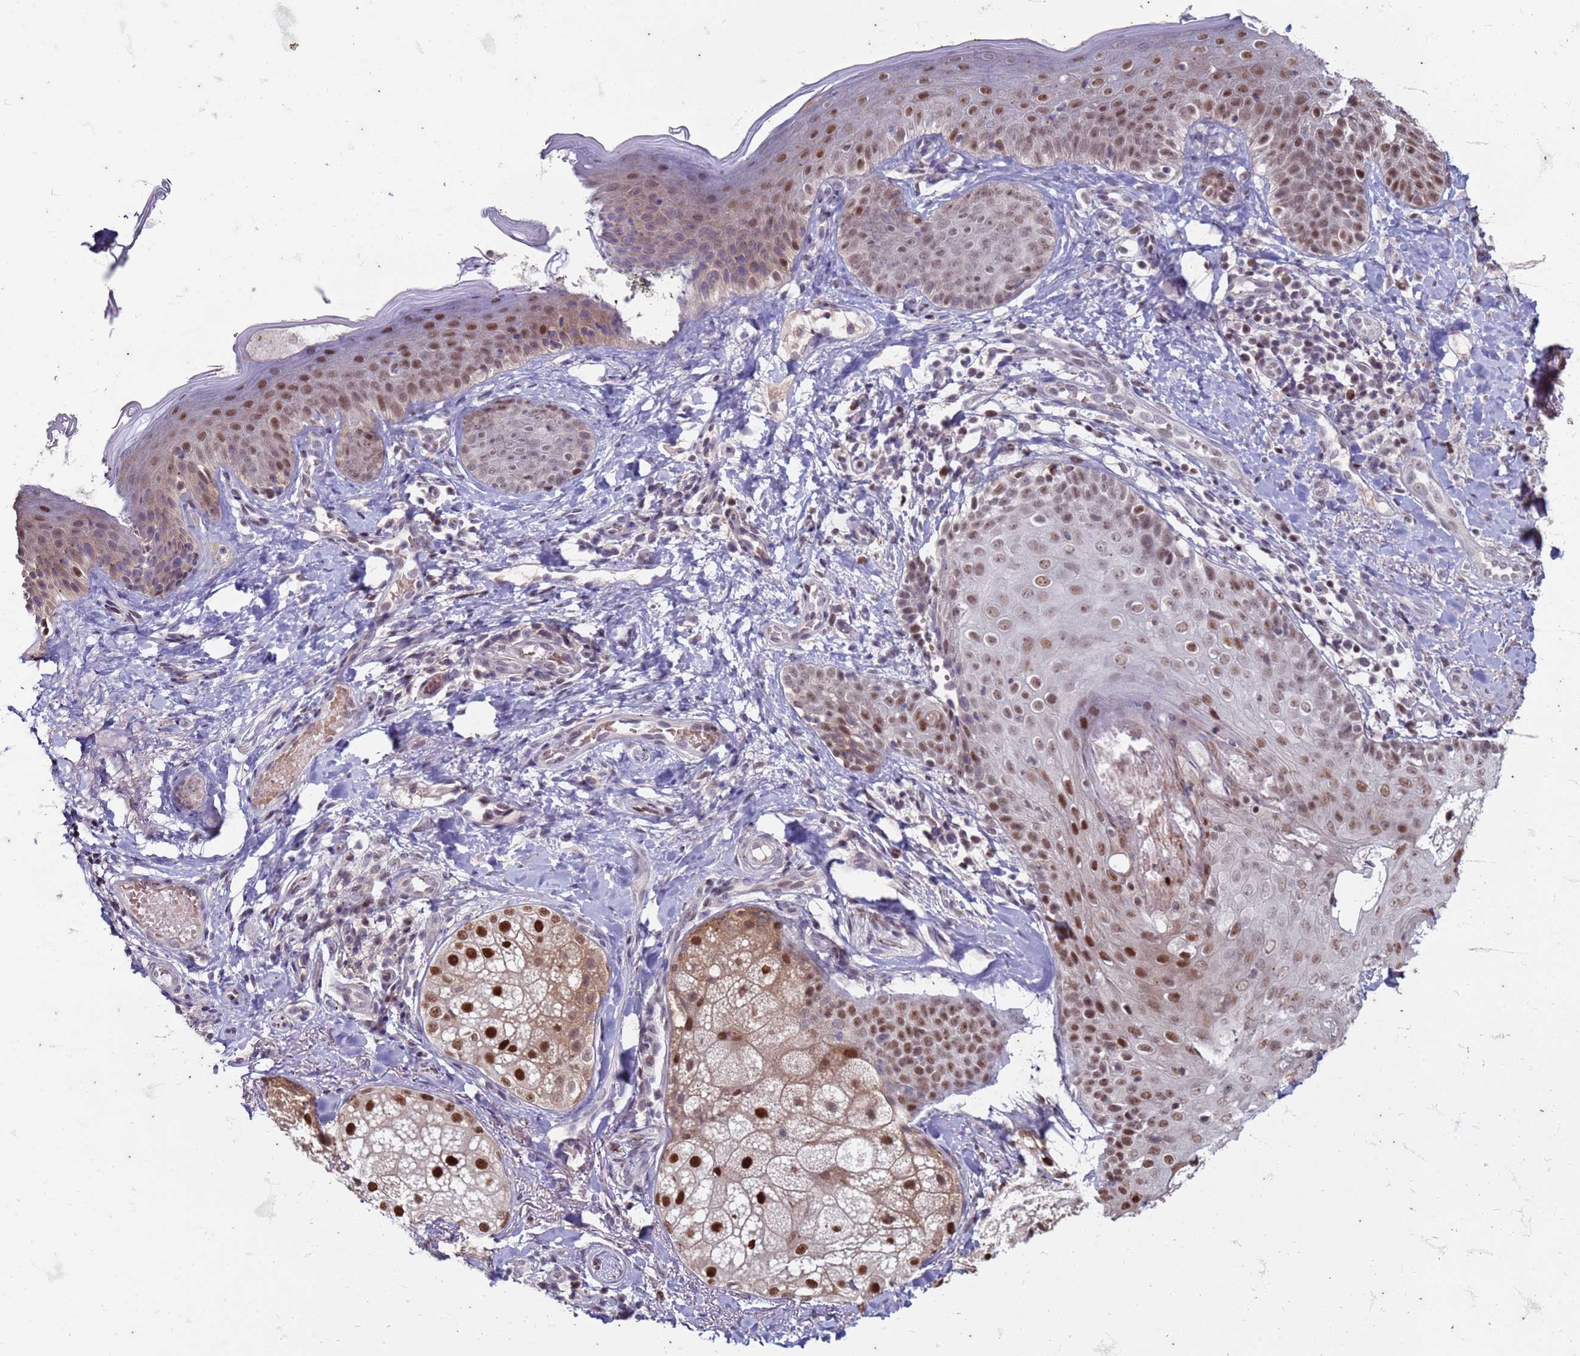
{"staining": {"intensity": "moderate", "quantity": "25%-75%", "location": "nuclear"}, "tissue": "skin", "cell_type": "Fibroblasts", "image_type": "normal", "snomed": [{"axis": "morphology", "description": "Normal tissue, NOS"}, {"axis": "topography", "description": "Skin"}], "caption": "Skin stained with DAB (3,3'-diaminobenzidine) immunohistochemistry (IHC) shows medium levels of moderate nuclear positivity in about 25%-75% of fibroblasts.", "gene": "TRMT6", "patient": {"sex": "male", "age": 57}}